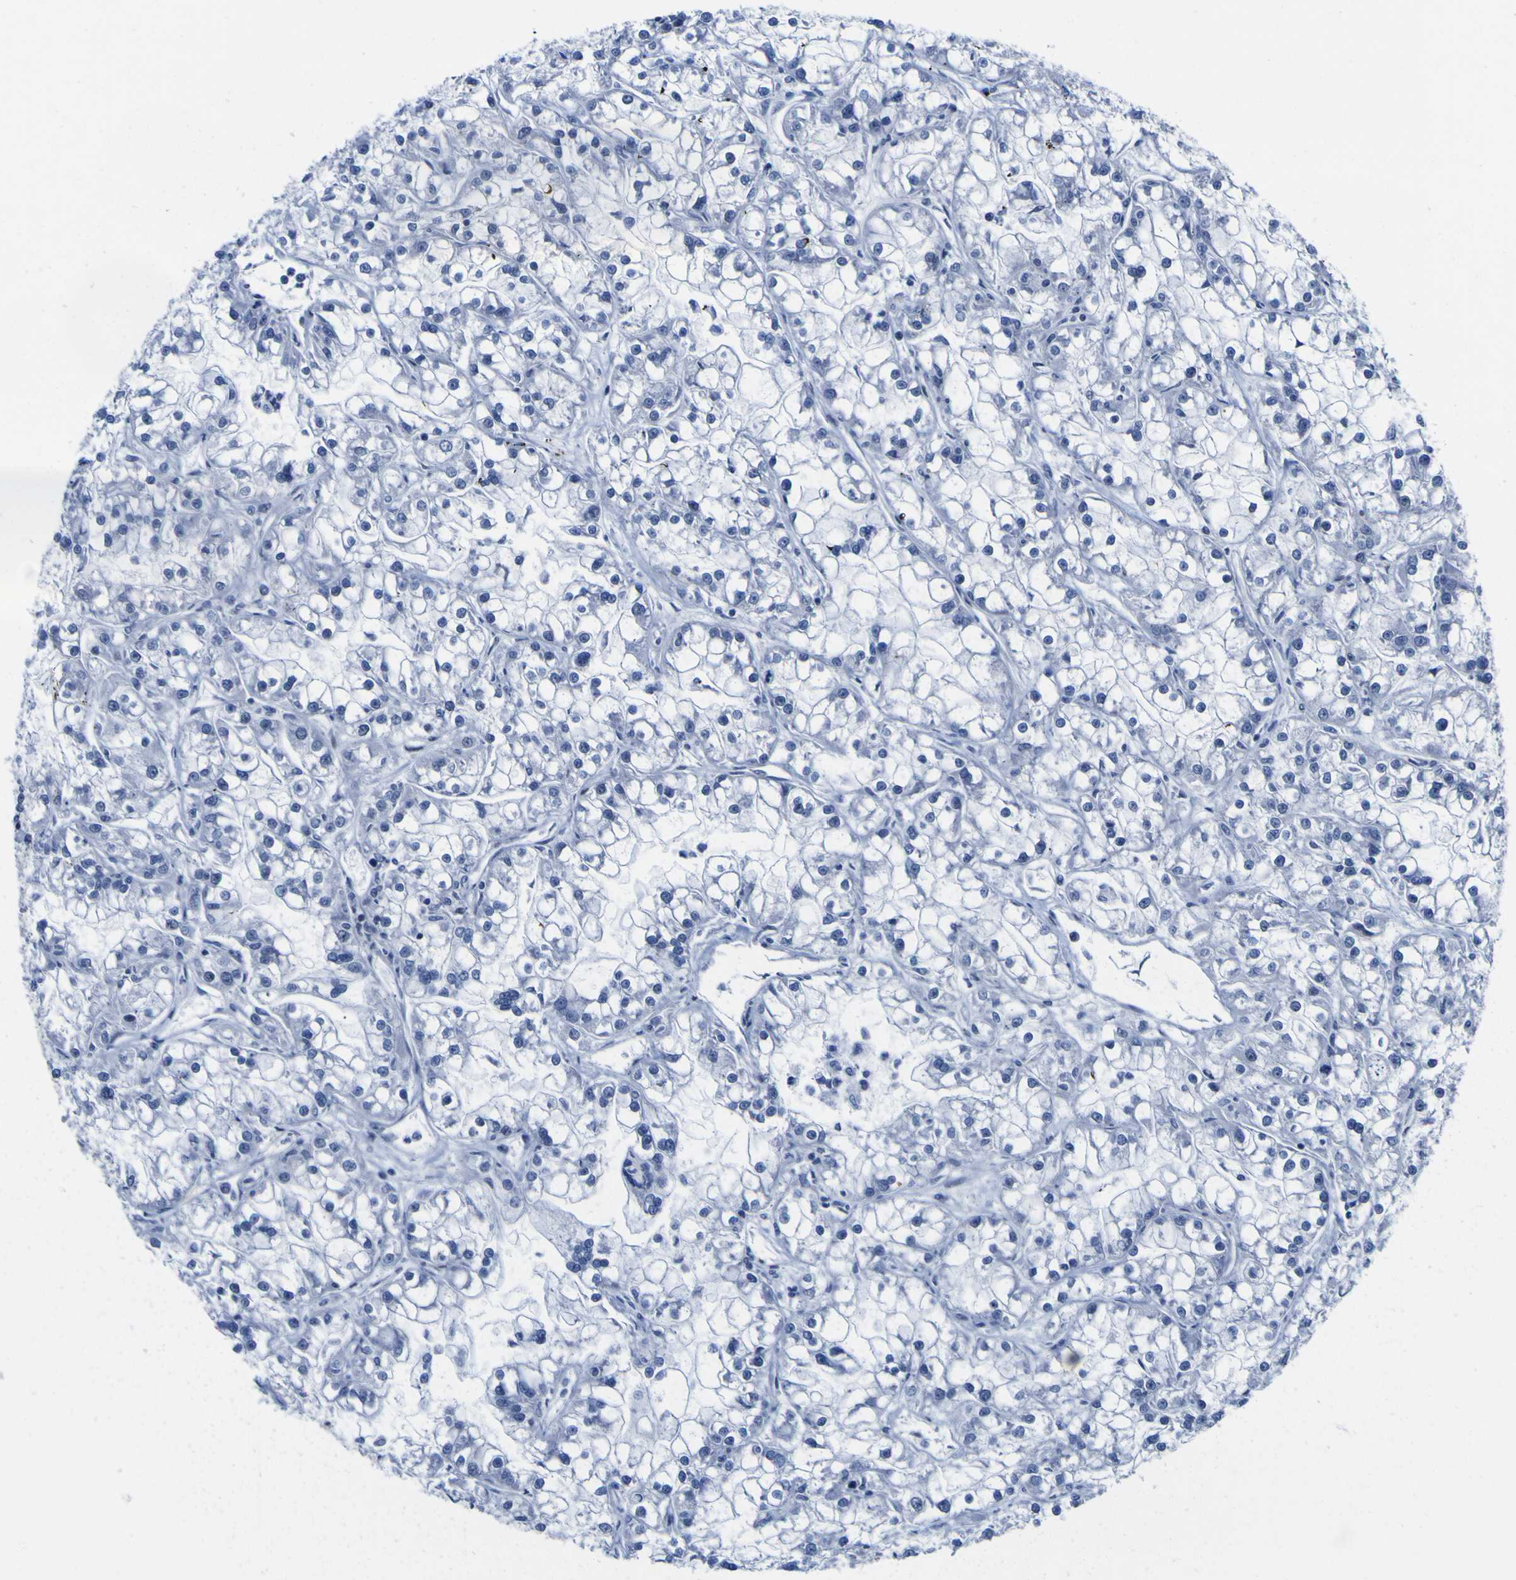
{"staining": {"intensity": "negative", "quantity": "none", "location": "none"}, "tissue": "renal cancer", "cell_type": "Tumor cells", "image_type": "cancer", "snomed": [{"axis": "morphology", "description": "Adenocarcinoma, NOS"}, {"axis": "topography", "description": "Kidney"}], "caption": "Immunohistochemistry histopathology image of renal cancer stained for a protein (brown), which demonstrates no staining in tumor cells.", "gene": "MBD3", "patient": {"sex": "female", "age": 52}}